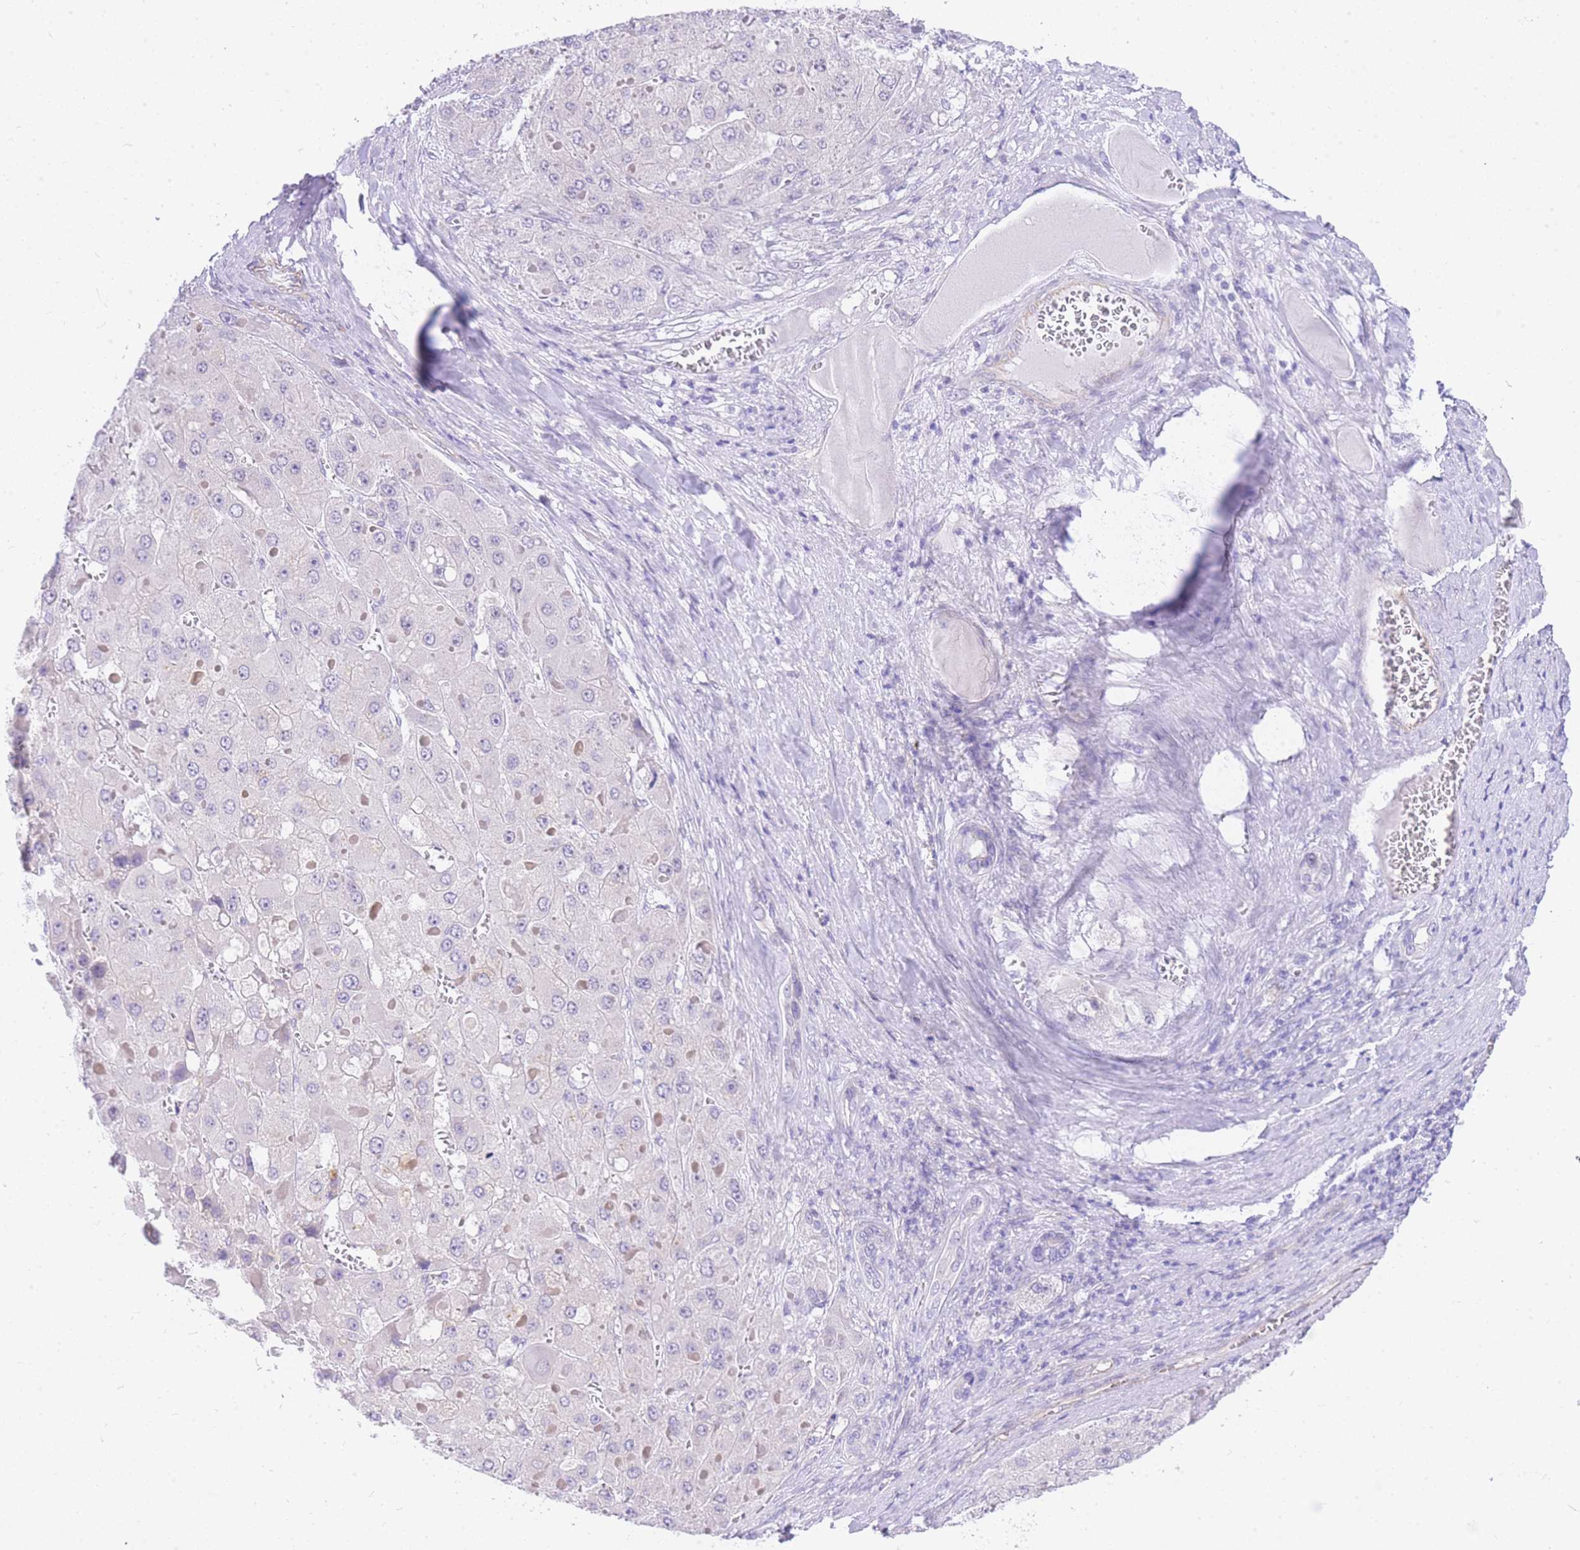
{"staining": {"intensity": "negative", "quantity": "none", "location": "none"}, "tissue": "liver cancer", "cell_type": "Tumor cells", "image_type": "cancer", "snomed": [{"axis": "morphology", "description": "Carcinoma, Hepatocellular, NOS"}, {"axis": "topography", "description": "Liver"}], "caption": "Immunohistochemistry (IHC) photomicrograph of human liver cancer (hepatocellular carcinoma) stained for a protein (brown), which exhibits no positivity in tumor cells. (DAB immunohistochemistry (IHC), high magnification).", "gene": "SRSF12", "patient": {"sex": "female", "age": 73}}